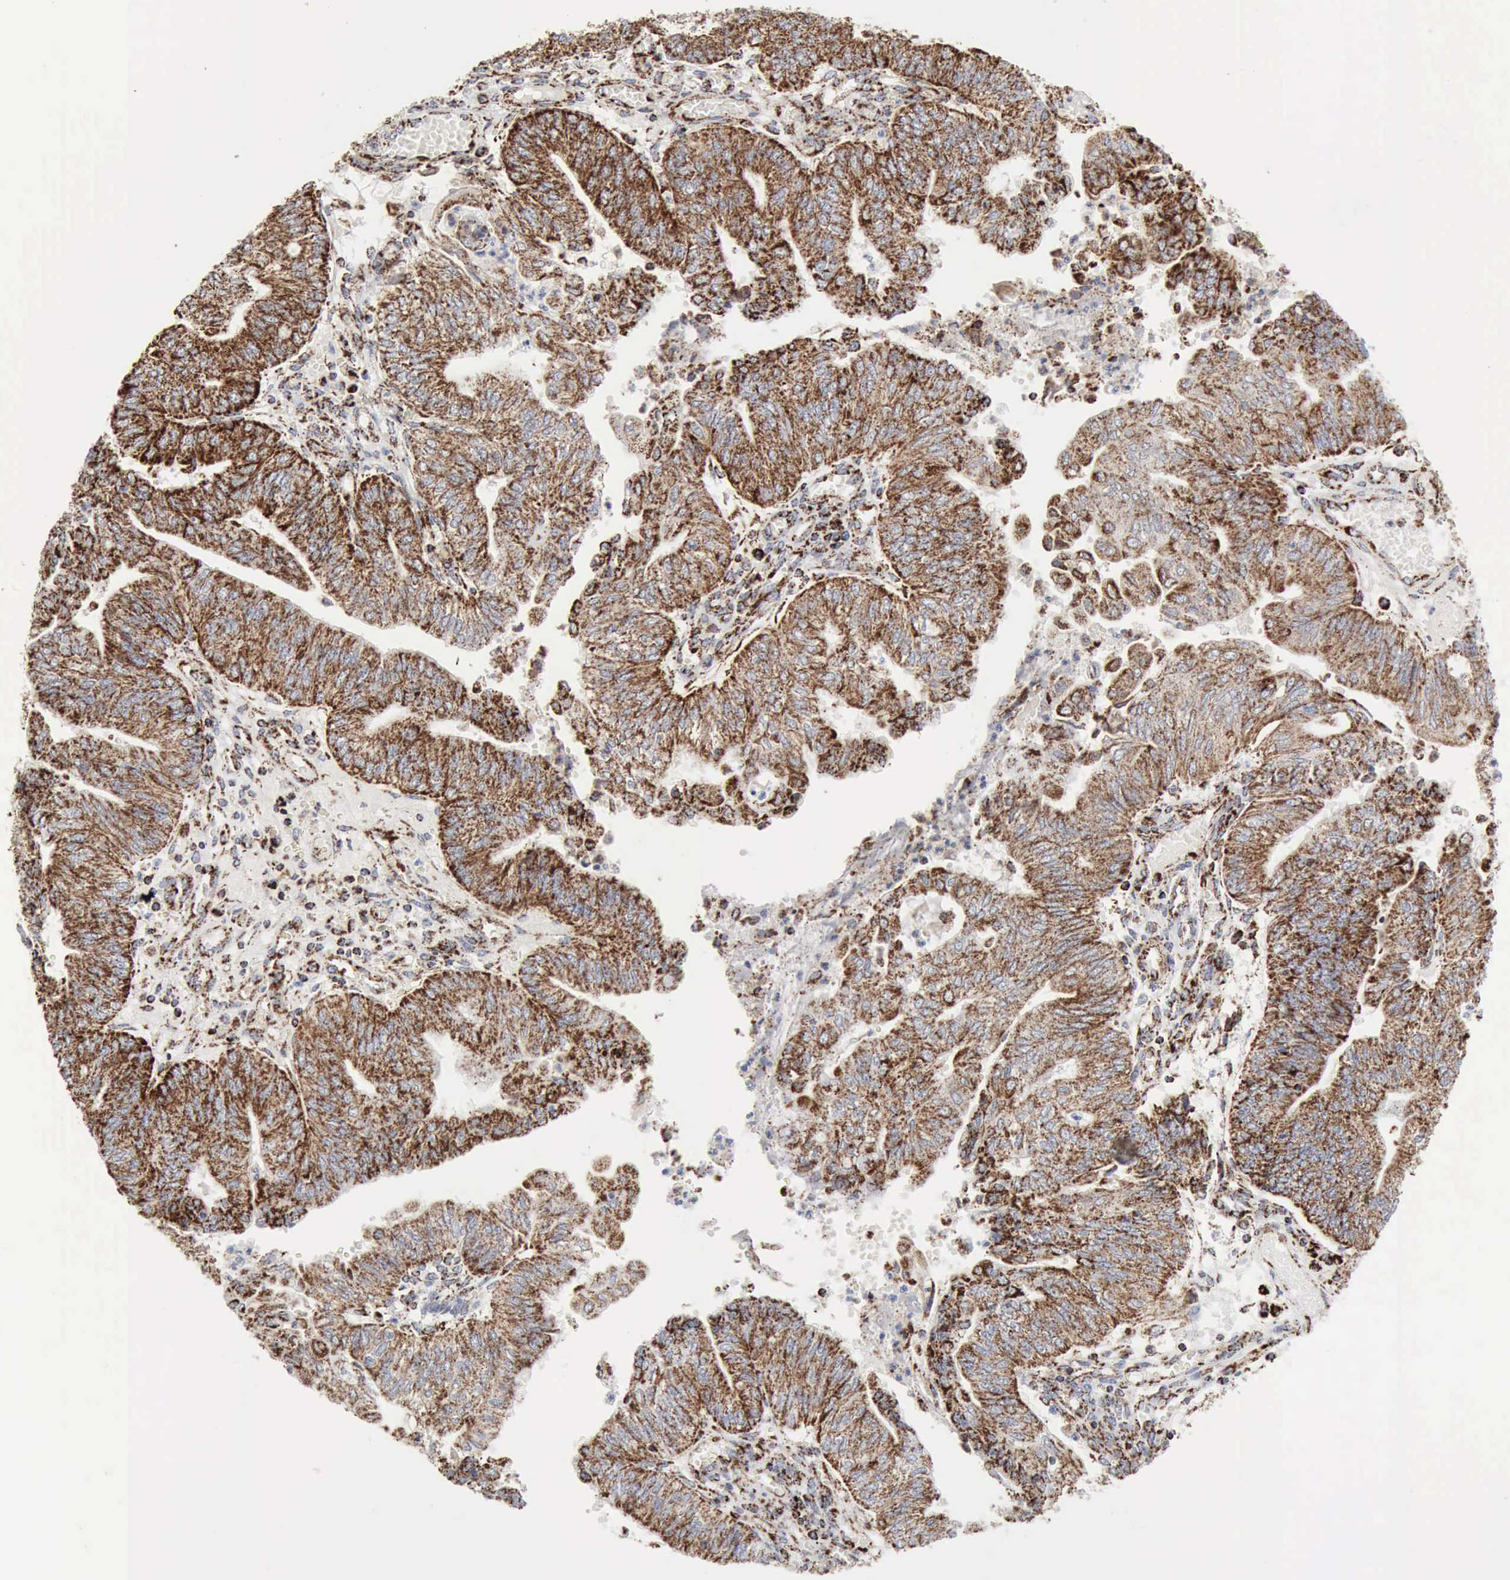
{"staining": {"intensity": "strong", "quantity": ">75%", "location": "cytoplasmic/membranous"}, "tissue": "endometrial cancer", "cell_type": "Tumor cells", "image_type": "cancer", "snomed": [{"axis": "morphology", "description": "Adenocarcinoma, NOS"}, {"axis": "topography", "description": "Endometrium"}], "caption": "An image of adenocarcinoma (endometrial) stained for a protein demonstrates strong cytoplasmic/membranous brown staining in tumor cells.", "gene": "ACO2", "patient": {"sex": "female", "age": 59}}